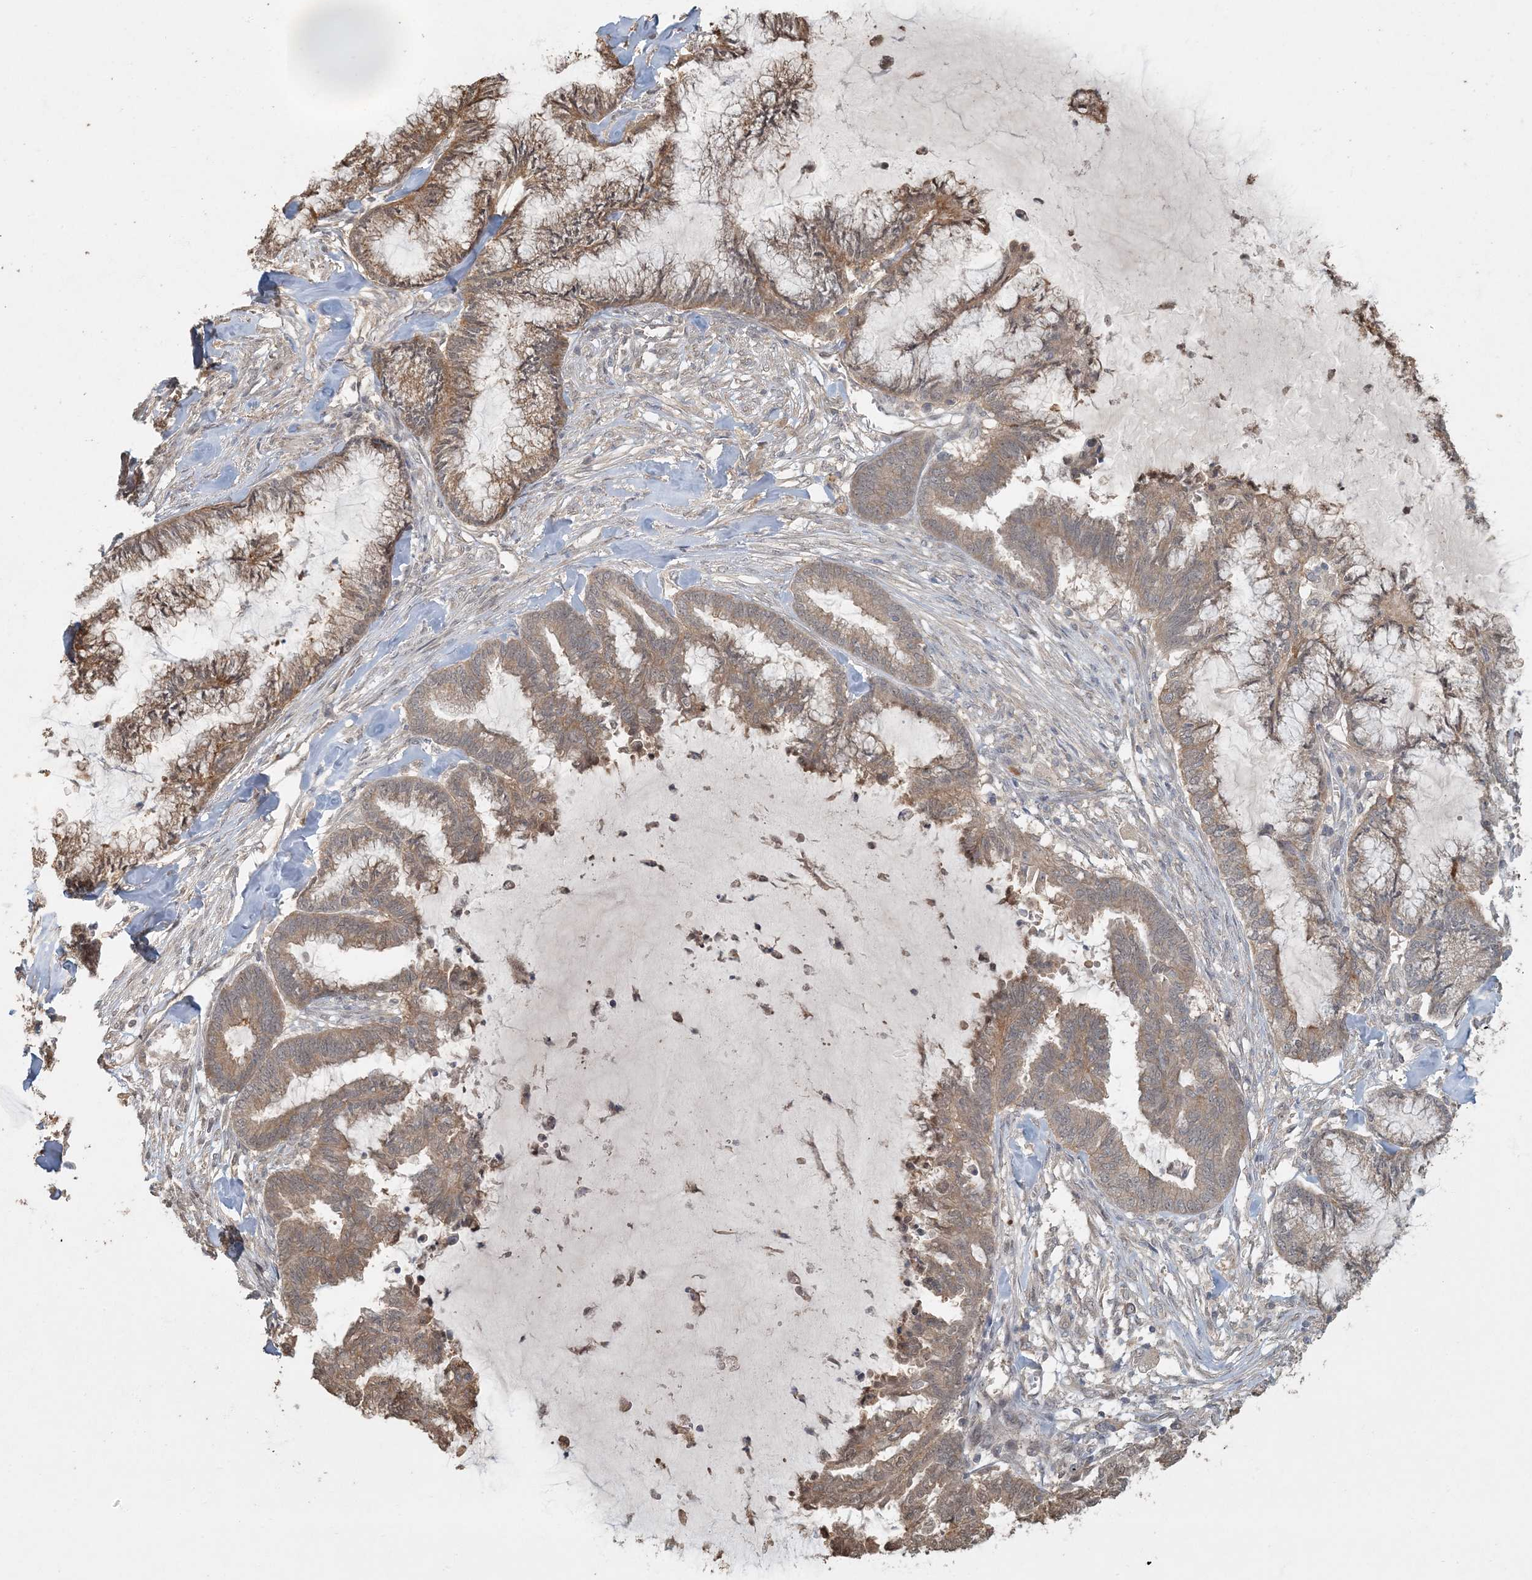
{"staining": {"intensity": "moderate", "quantity": ">75%", "location": "cytoplasmic/membranous"}, "tissue": "endometrial cancer", "cell_type": "Tumor cells", "image_type": "cancer", "snomed": [{"axis": "morphology", "description": "Adenocarcinoma, NOS"}, {"axis": "topography", "description": "Endometrium"}], "caption": "A photomicrograph of human endometrial cancer (adenocarcinoma) stained for a protein demonstrates moderate cytoplasmic/membranous brown staining in tumor cells.", "gene": "AK9", "patient": {"sex": "female", "age": 86}}